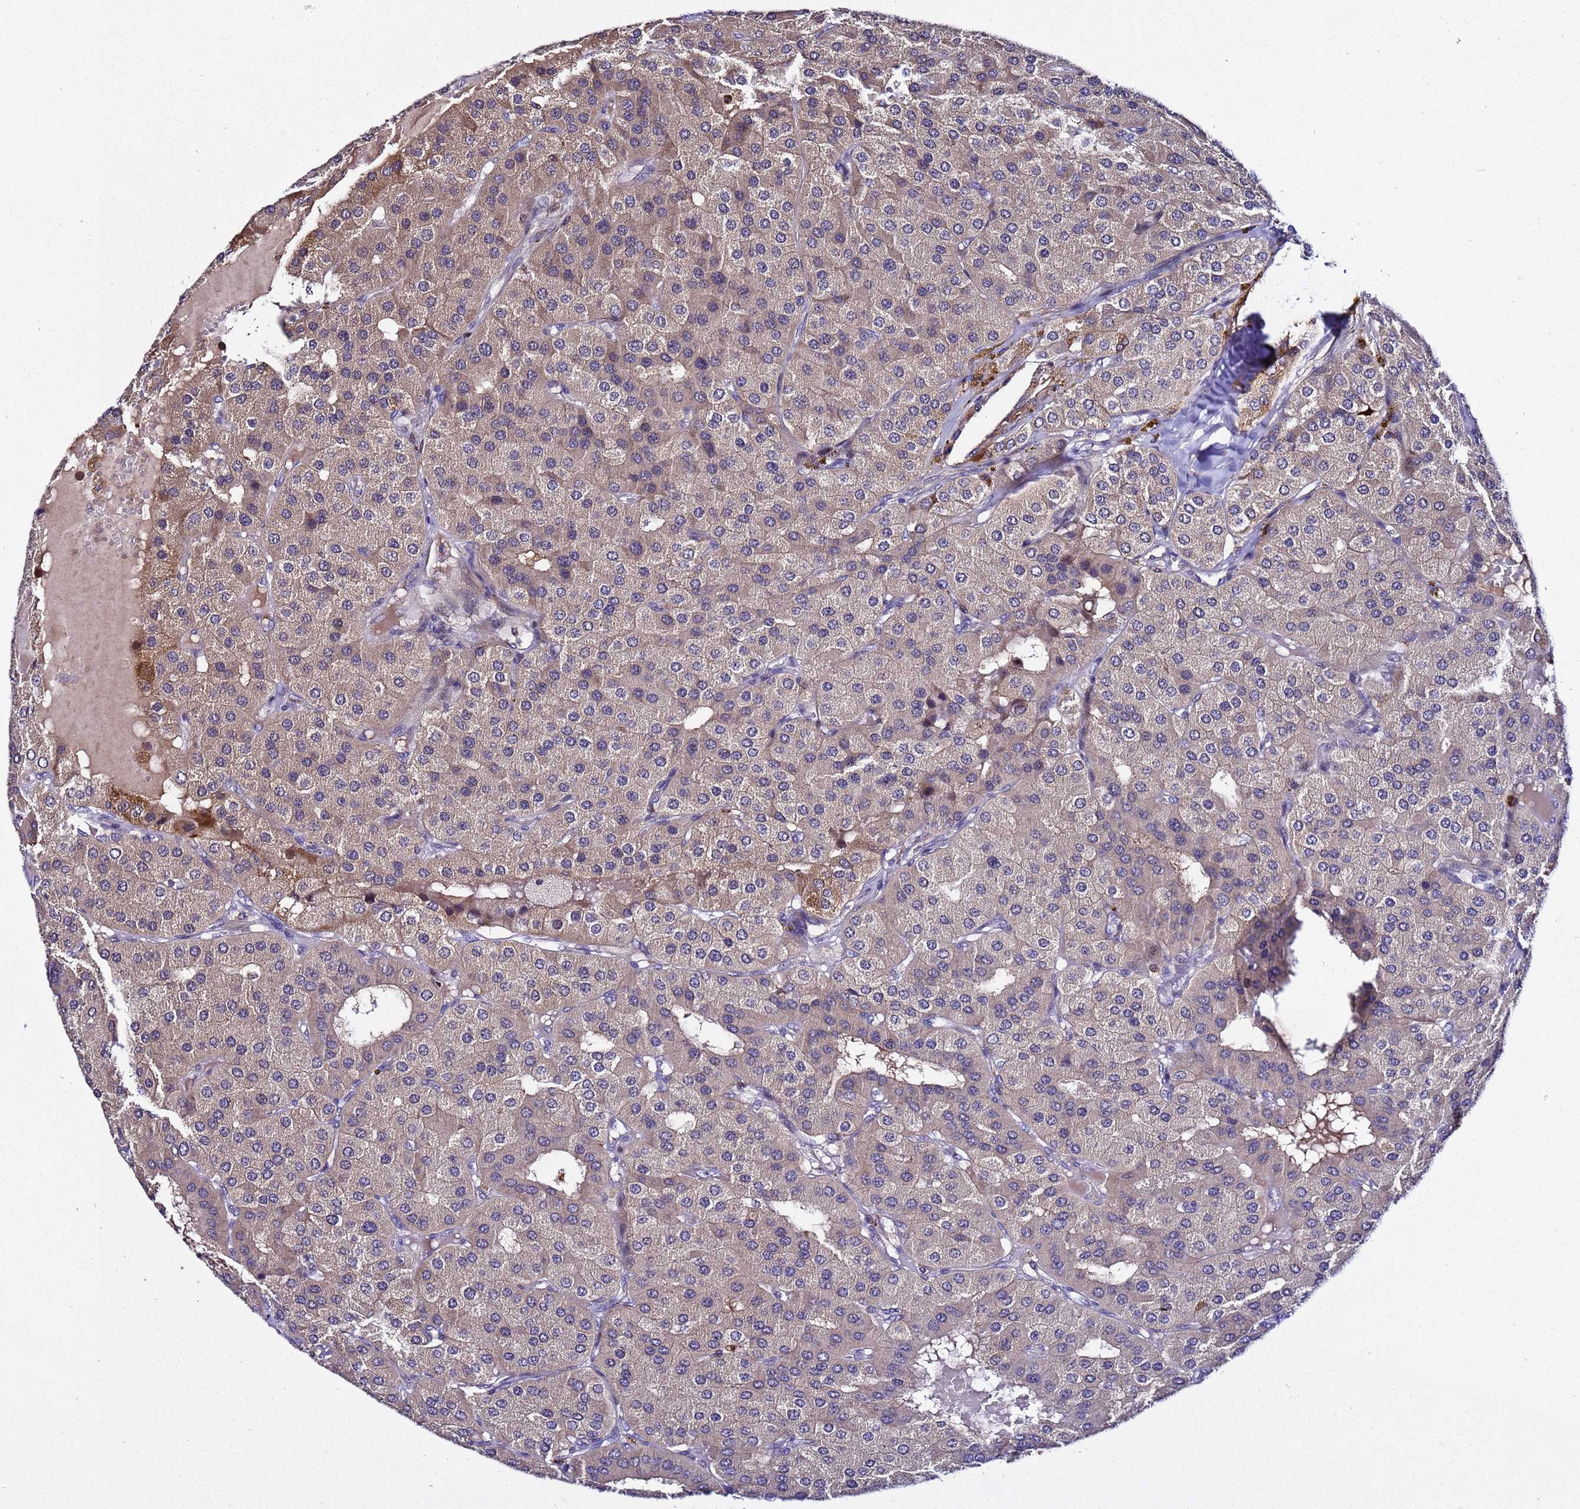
{"staining": {"intensity": "weak", "quantity": "25%-75%", "location": "cytoplasmic/membranous"}, "tissue": "parathyroid gland", "cell_type": "Glandular cells", "image_type": "normal", "snomed": [{"axis": "morphology", "description": "Normal tissue, NOS"}, {"axis": "morphology", "description": "Adenoma, NOS"}, {"axis": "topography", "description": "Parathyroid gland"}], "caption": "There is low levels of weak cytoplasmic/membranous staining in glandular cells of benign parathyroid gland, as demonstrated by immunohistochemical staining (brown color).", "gene": "PLXDC2", "patient": {"sex": "female", "age": 86}}